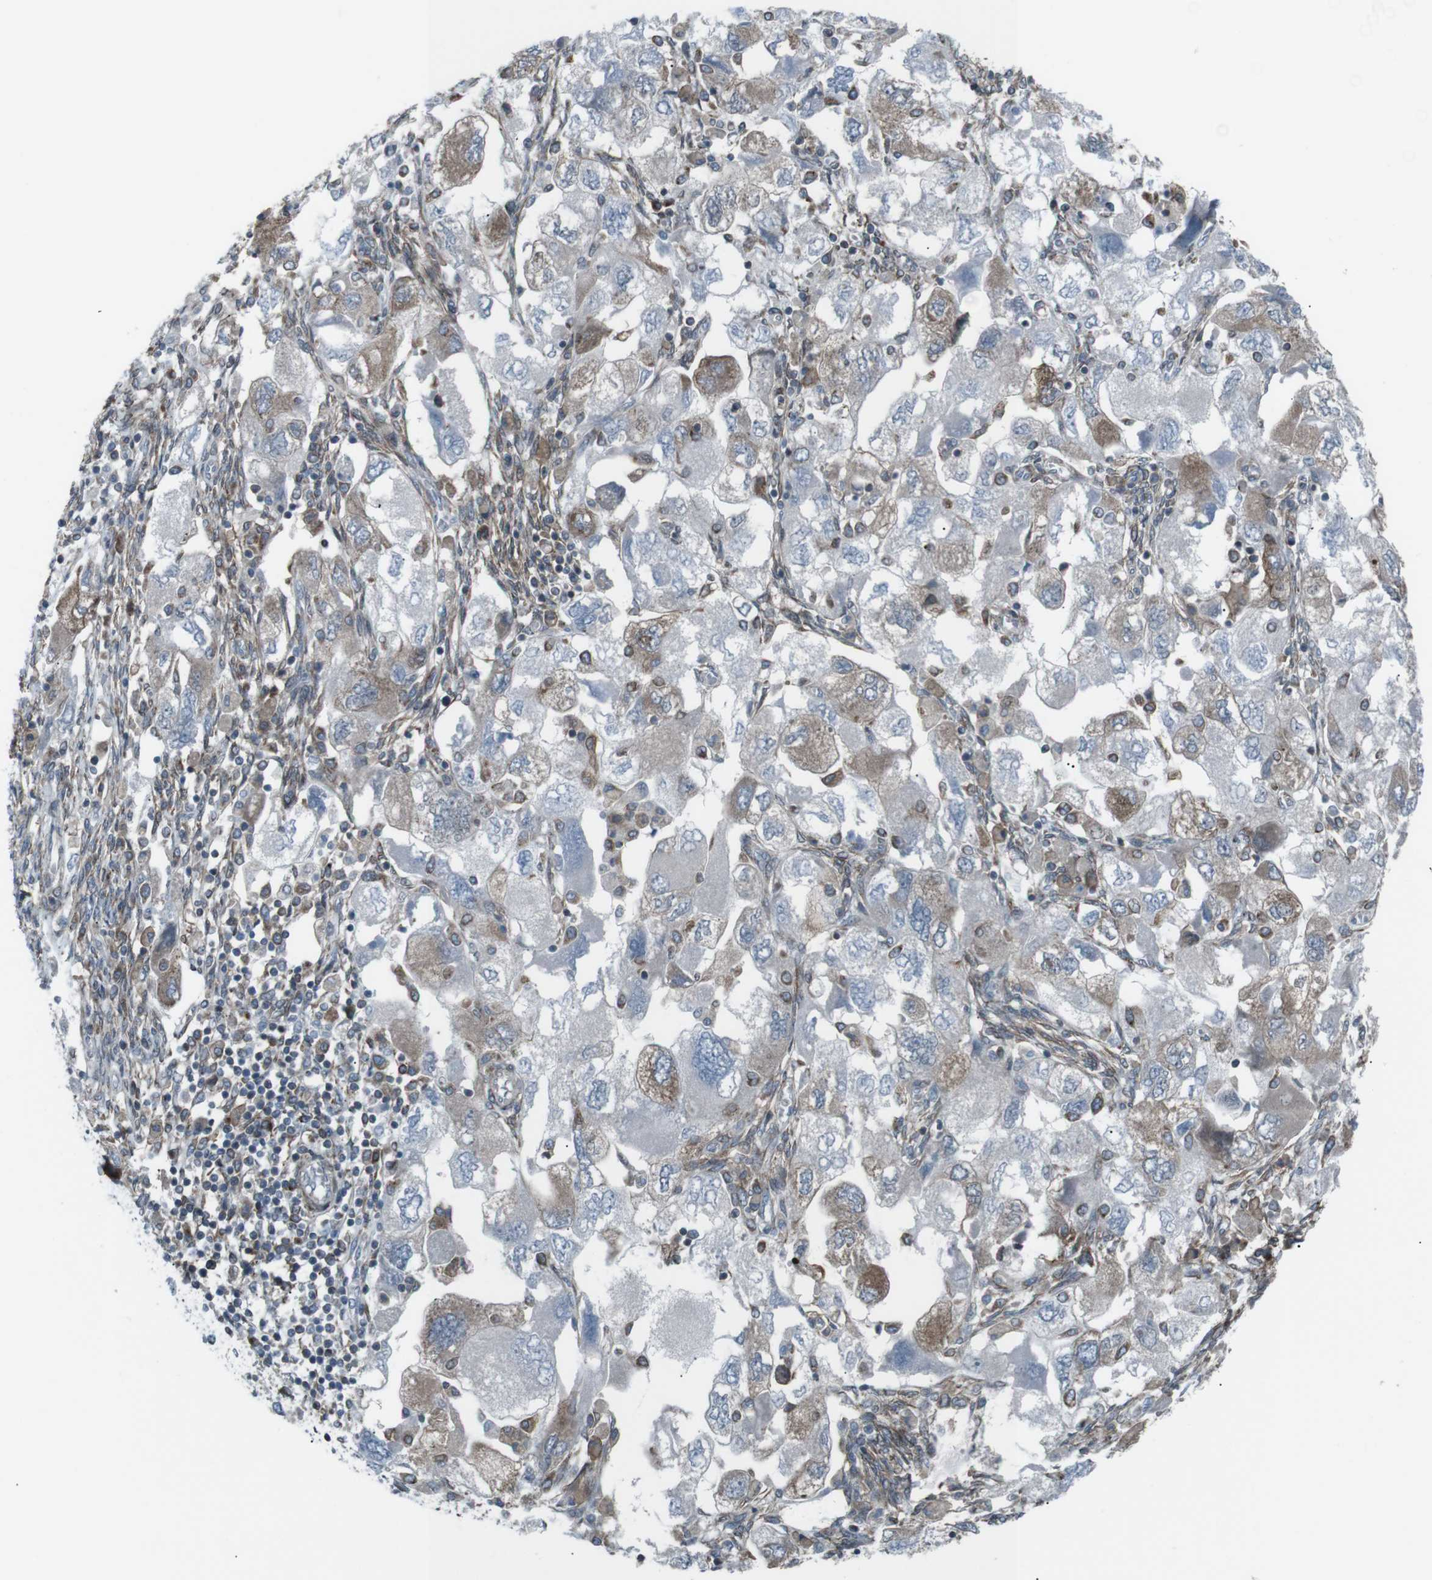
{"staining": {"intensity": "weak", "quantity": "25%-75%", "location": "cytoplasmic/membranous"}, "tissue": "ovarian cancer", "cell_type": "Tumor cells", "image_type": "cancer", "snomed": [{"axis": "morphology", "description": "Carcinoma, NOS"}, {"axis": "morphology", "description": "Cystadenocarcinoma, serous, NOS"}, {"axis": "topography", "description": "Ovary"}], "caption": "Protein staining exhibits weak cytoplasmic/membranous staining in approximately 25%-75% of tumor cells in ovarian cancer.", "gene": "LNPK", "patient": {"sex": "female", "age": 69}}